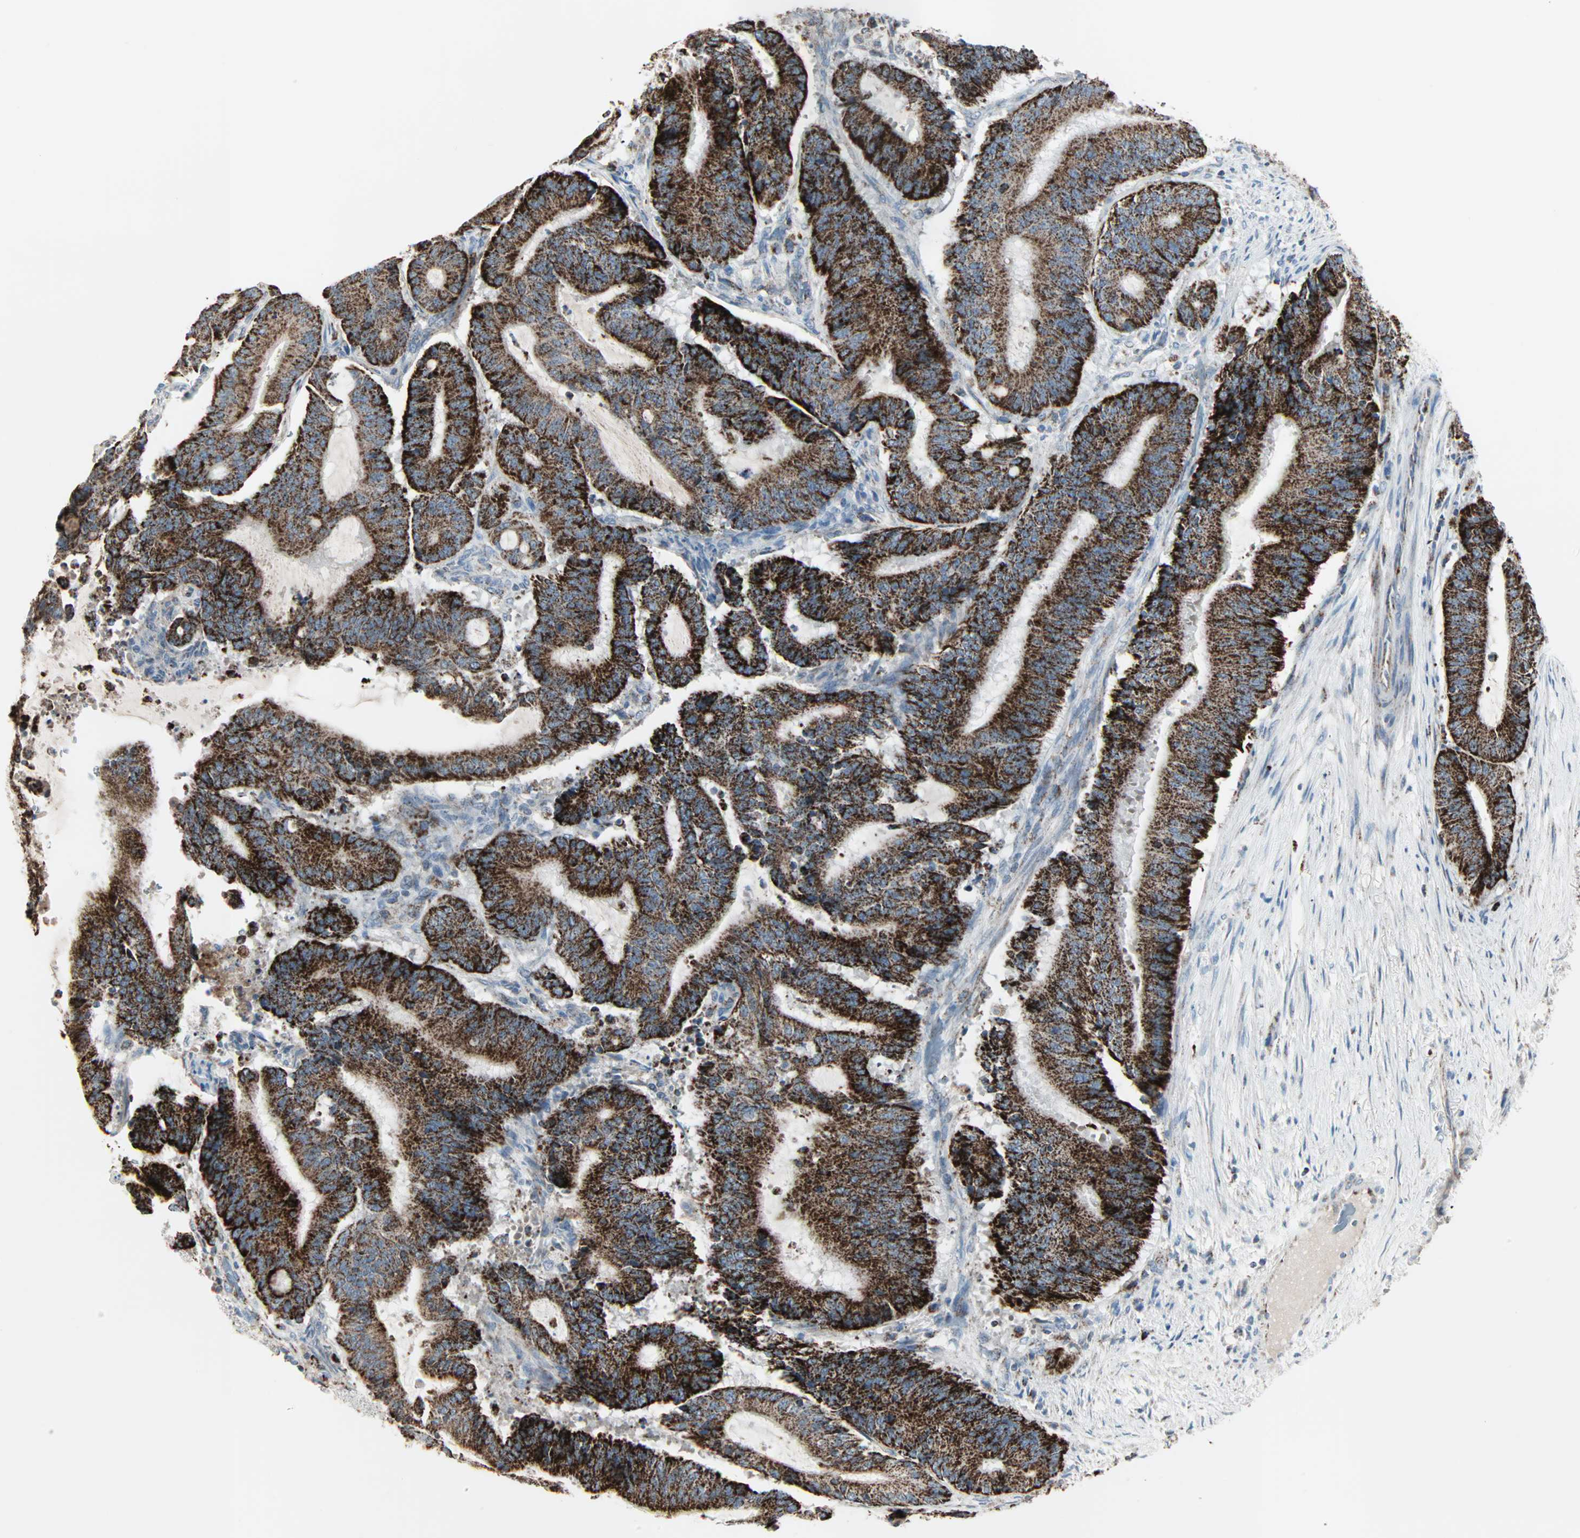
{"staining": {"intensity": "strong", "quantity": ">75%", "location": "cytoplasmic/membranous"}, "tissue": "liver cancer", "cell_type": "Tumor cells", "image_type": "cancer", "snomed": [{"axis": "morphology", "description": "Cholangiocarcinoma"}, {"axis": "topography", "description": "Liver"}], "caption": "IHC photomicrograph of neoplastic tissue: human cholangiocarcinoma (liver) stained using immunohistochemistry (IHC) demonstrates high levels of strong protein expression localized specifically in the cytoplasmic/membranous of tumor cells, appearing as a cytoplasmic/membranous brown color.", "gene": "IDH2", "patient": {"sex": "female", "age": 73}}